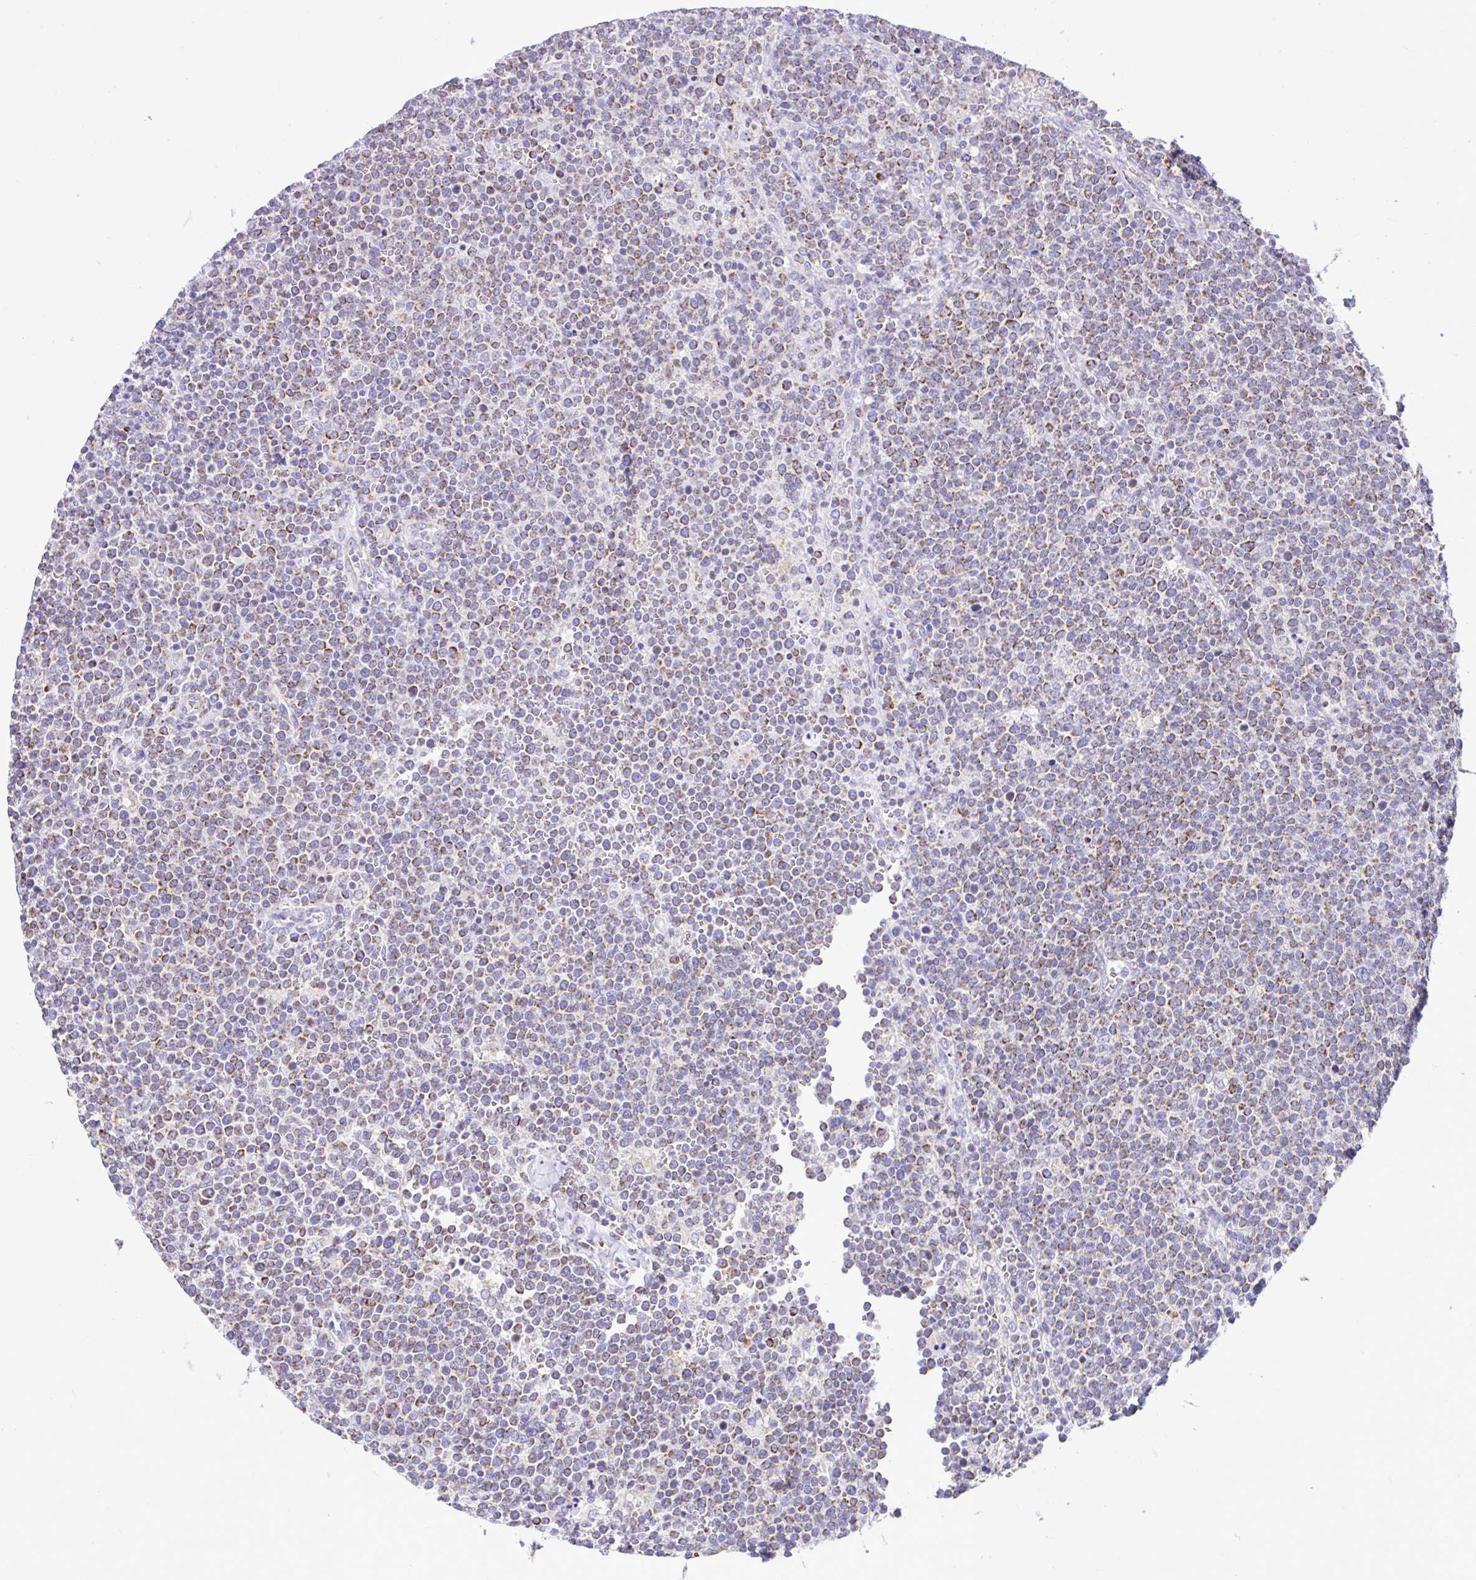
{"staining": {"intensity": "moderate", "quantity": "25%-75%", "location": "cytoplasmic/membranous"}, "tissue": "lymphoma", "cell_type": "Tumor cells", "image_type": "cancer", "snomed": [{"axis": "morphology", "description": "Malignant lymphoma, non-Hodgkin's type, High grade"}, {"axis": "topography", "description": "Lymph node"}], "caption": "Immunohistochemical staining of malignant lymphoma, non-Hodgkin's type (high-grade) reveals moderate cytoplasmic/membranous protein staining in about 25%-75% of tumor cells.", "gene": "SLC13A1", "patient": {"sex": "male", "age": 61}}